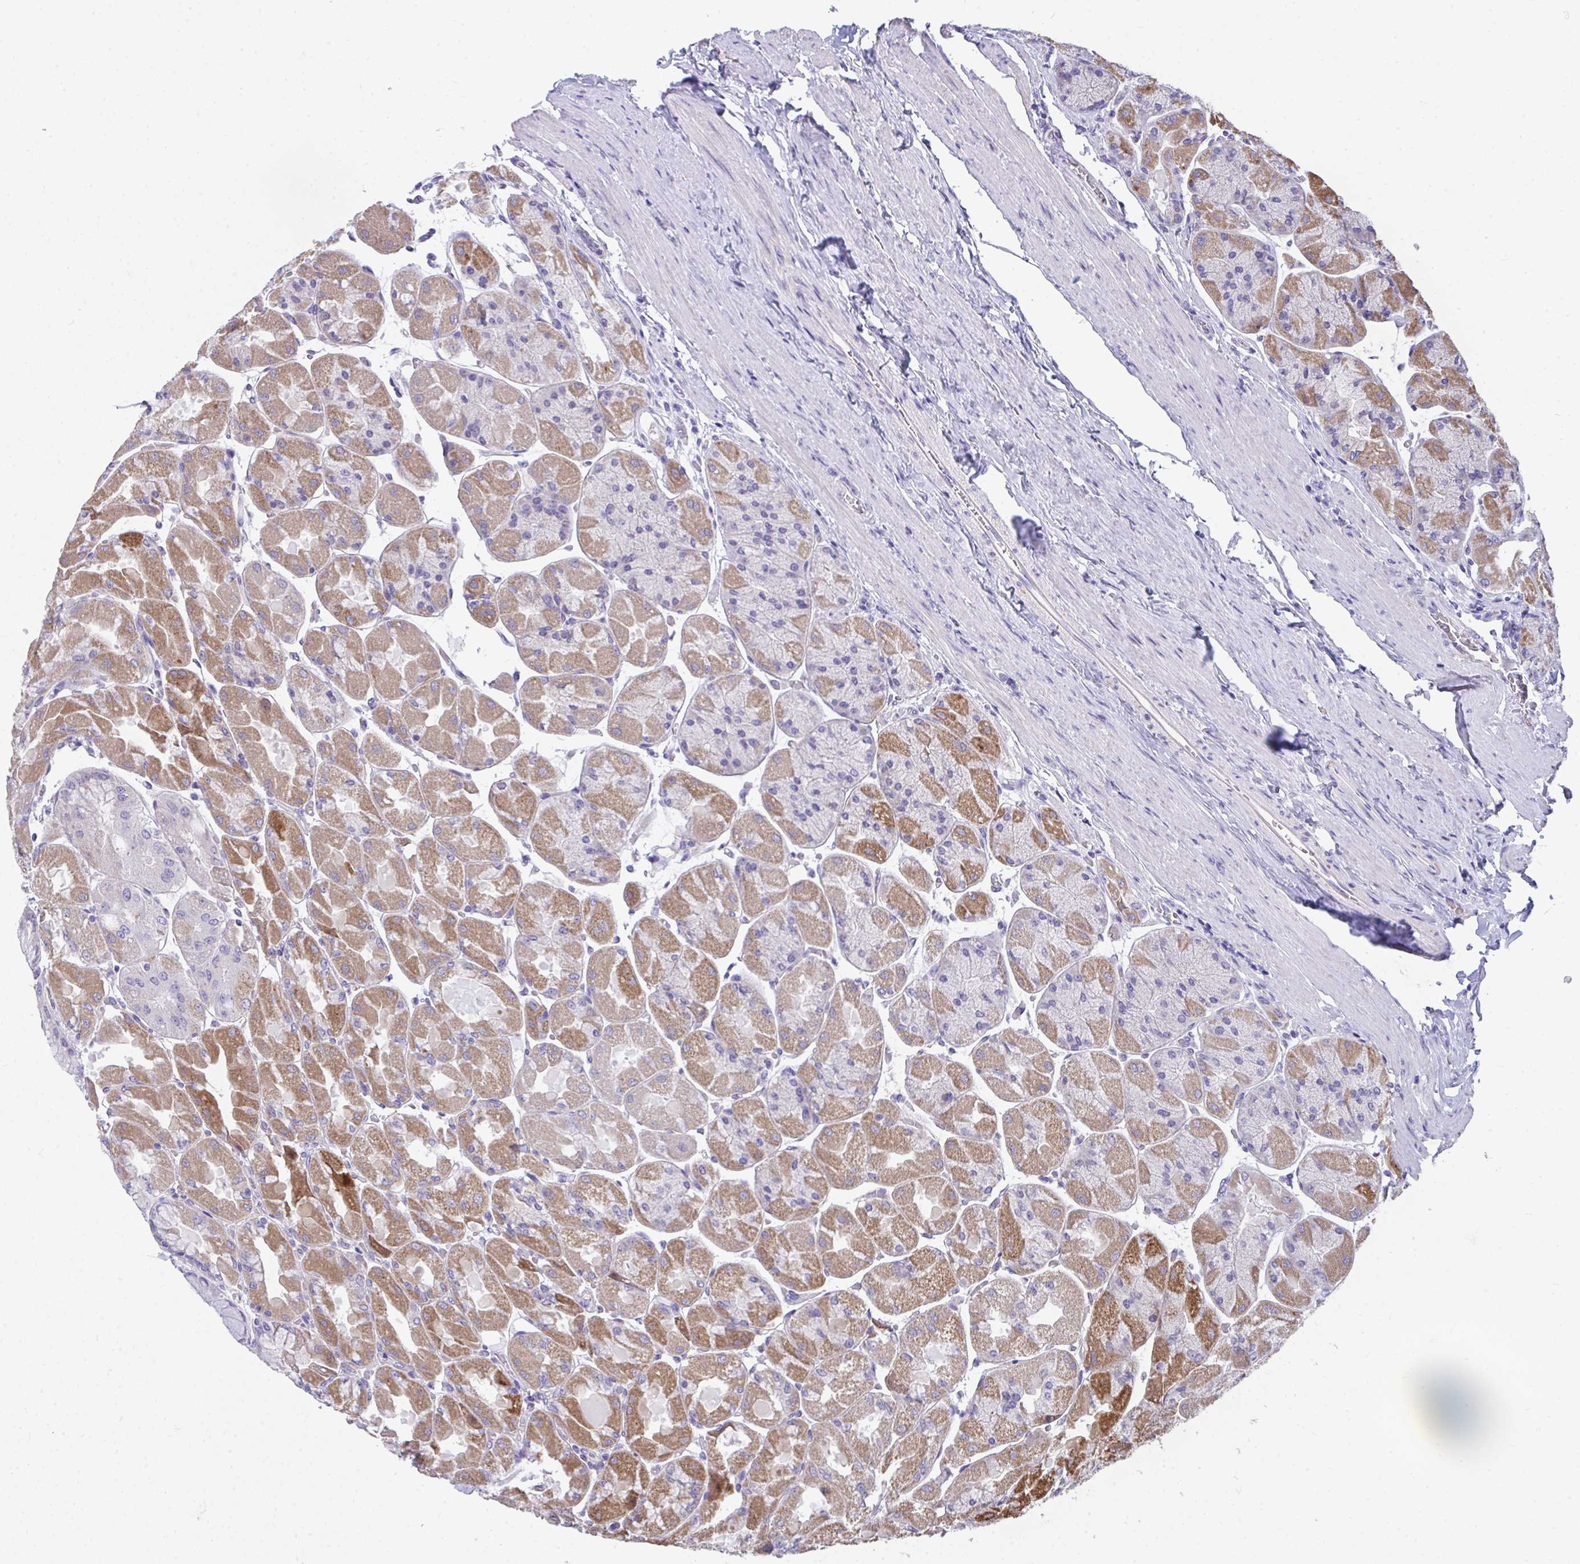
{"staining": {"intensity": "moderate", "quantity": "25%-75%", "location": "cytoplasmic/membranous"}, "tissue": "stomach", "cell_type": "Glandular cells", "image_type": "normal", "snomed": [{"axis": "morphology", "description": "Normal tissue, NOS"}, {"axis": "topography", "description": "Stomach"}], "caption": "This is a micrograph of immunohistochemistry staining of normal stomach, which shows moderate staining in the cytoplasmic/membranous of glandular cells.", "gene": "COA5", "patient": {"sex": "female", "age": 61}}